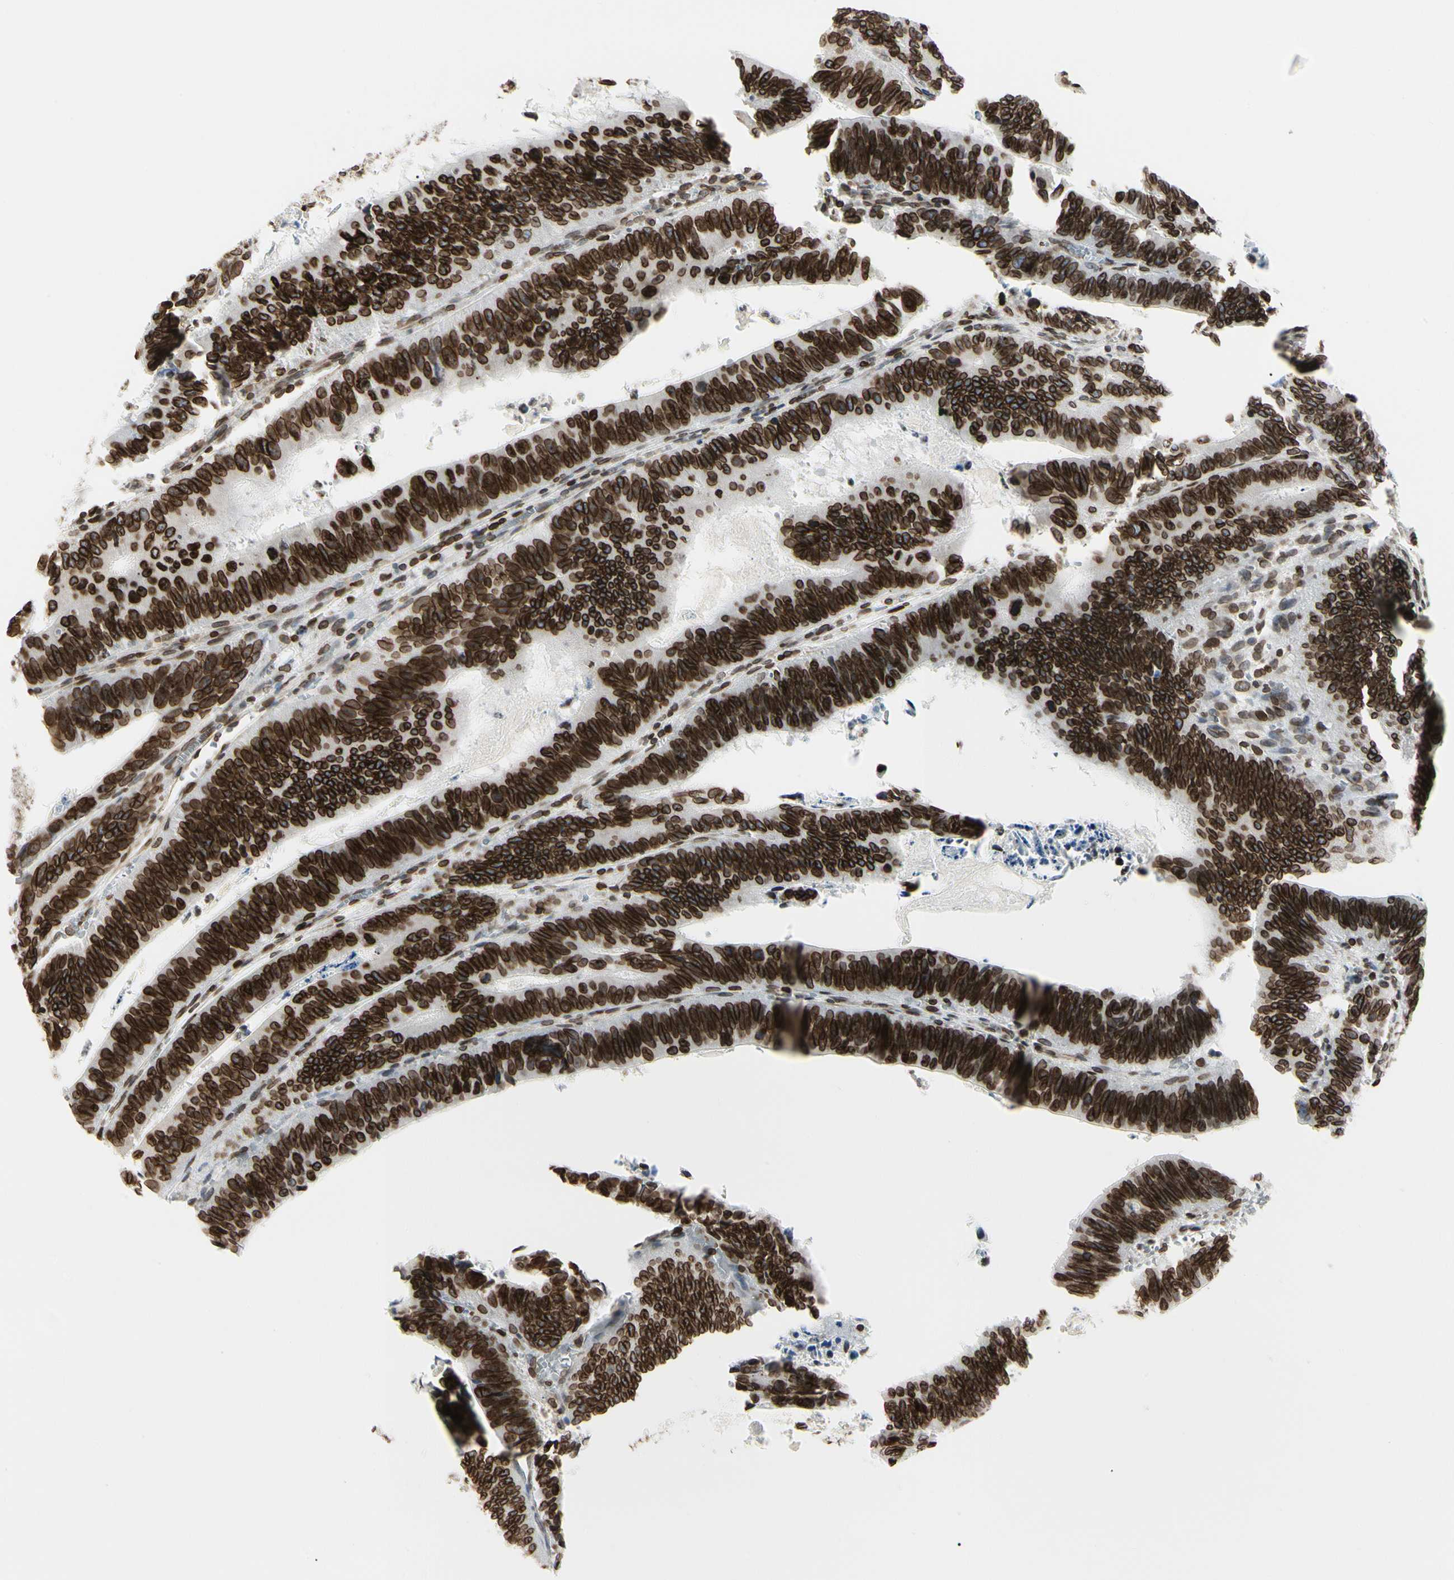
{"staining": {"intensity": "strong", "quantity": ">75%", "location": "cytoplasmic/membranous,nuclear"}, "tissue": "colorectal cancer", "cell_type": "Tumor cells", "image_type": "cancer", "snomed": [{"axis": "morphology", "description": "Adenocarcinoma, NOS"}, {"axis": "topography", "description": "Colon"}], "caption": "Colorectal cancer stained with a brown dye shows strong cytoplasmic/membranous and nuclear positive positivity in about >75% of tumor cells.", "gene": "TMPO", "patient": {"sex": "male", "age": 72}}